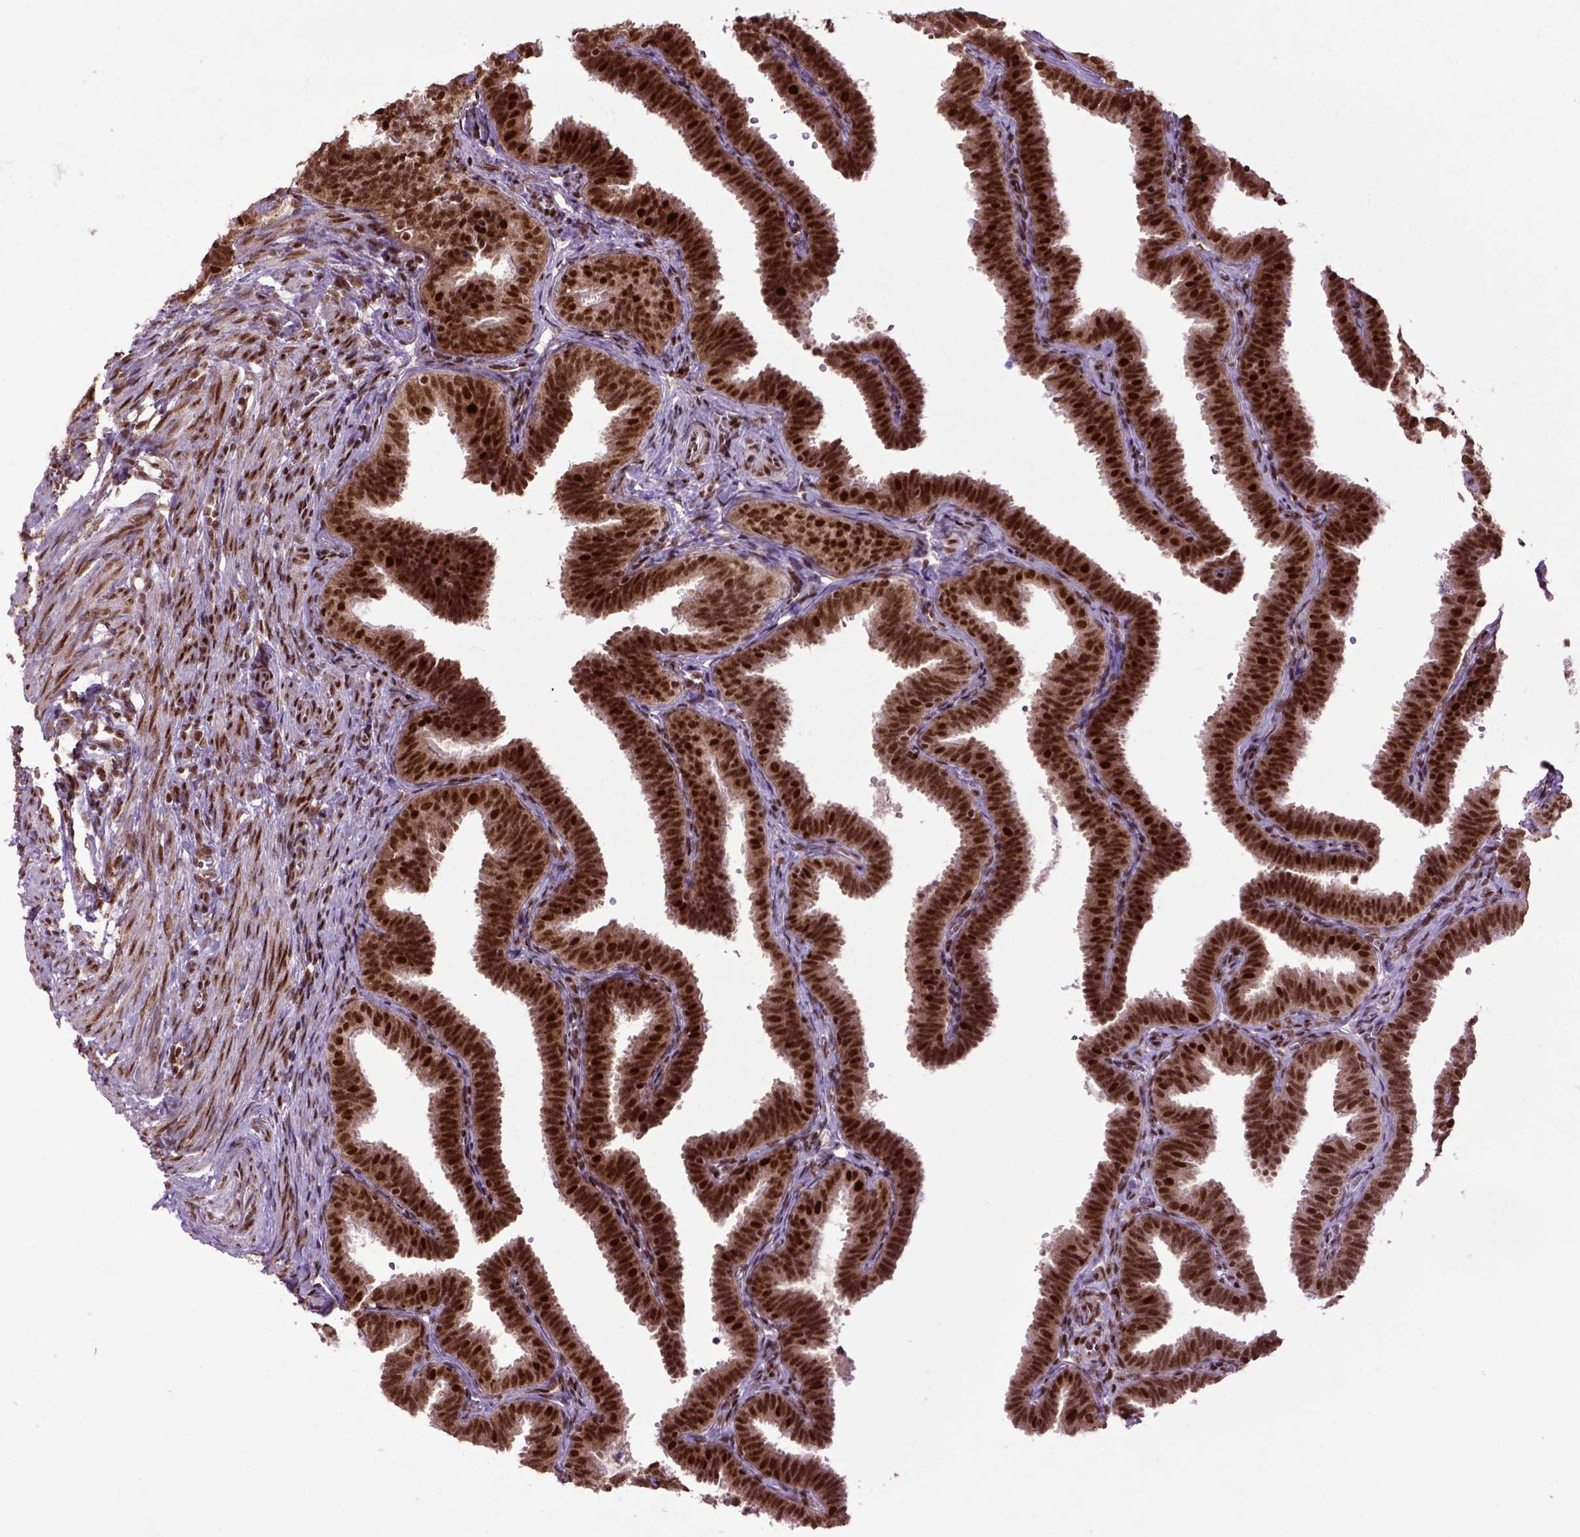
{"staining": {"intensity": "strong", "quantity": ">75%", "location": "cytoplasmic/membranous,nuclear"}, "tissue": "fallopian tube", "cell_type": "Glandular cells", "image_type": "normal", "snomed": [{"axis": "morphology", "description": "Normal tissue, NOS"}, {"axis": "topography", "description": "Fallopian tube"}], "caption": "Protein expression analysis of benign fallopian tube displays strong cytoplasmic/membranous,nuclear staining in approximately >75% of glandular cells.", "gene": "CELF1", "patient": {"sex": "female", "age": 25}}